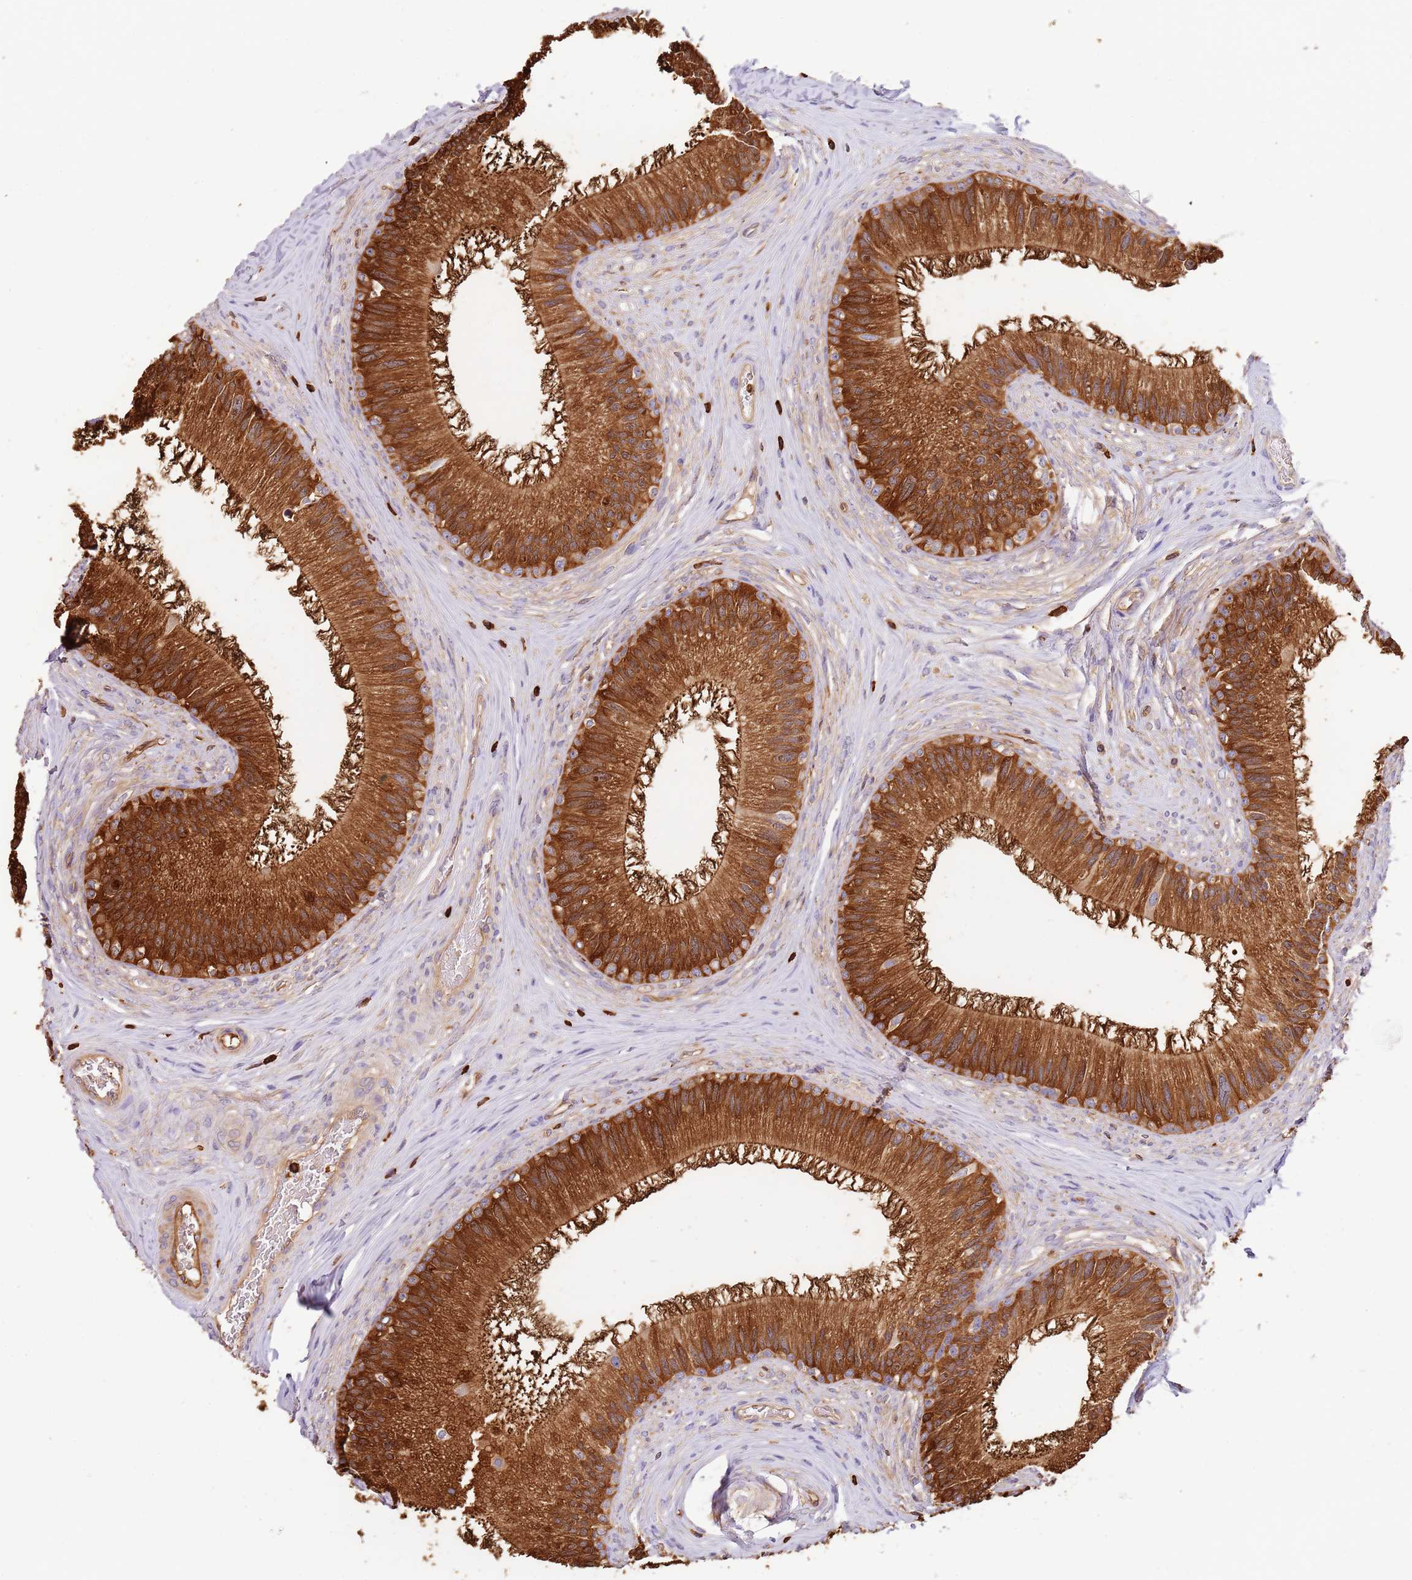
{"staining": {"intensity": "strong", "quantity": ">75%", "location": "cytoplasmic/membranous"}, "tissue": "epididymis", "cell_type": "Glandular cells", "image_type": "normal", "snomed": [{"axis": "morphology", "description": "Normal tissue, NOS"}, {"axis": "topography", "description": "Epididymis"}], "caption": "Immunohistochemical staining of normal human epididymis exhibits >75% levels of strong cytoplasmic/membranous protein expression in approximately >75% of glandular cells.", "gene": "OR6P1", "patient": {"sex": "male", "age": 27}}